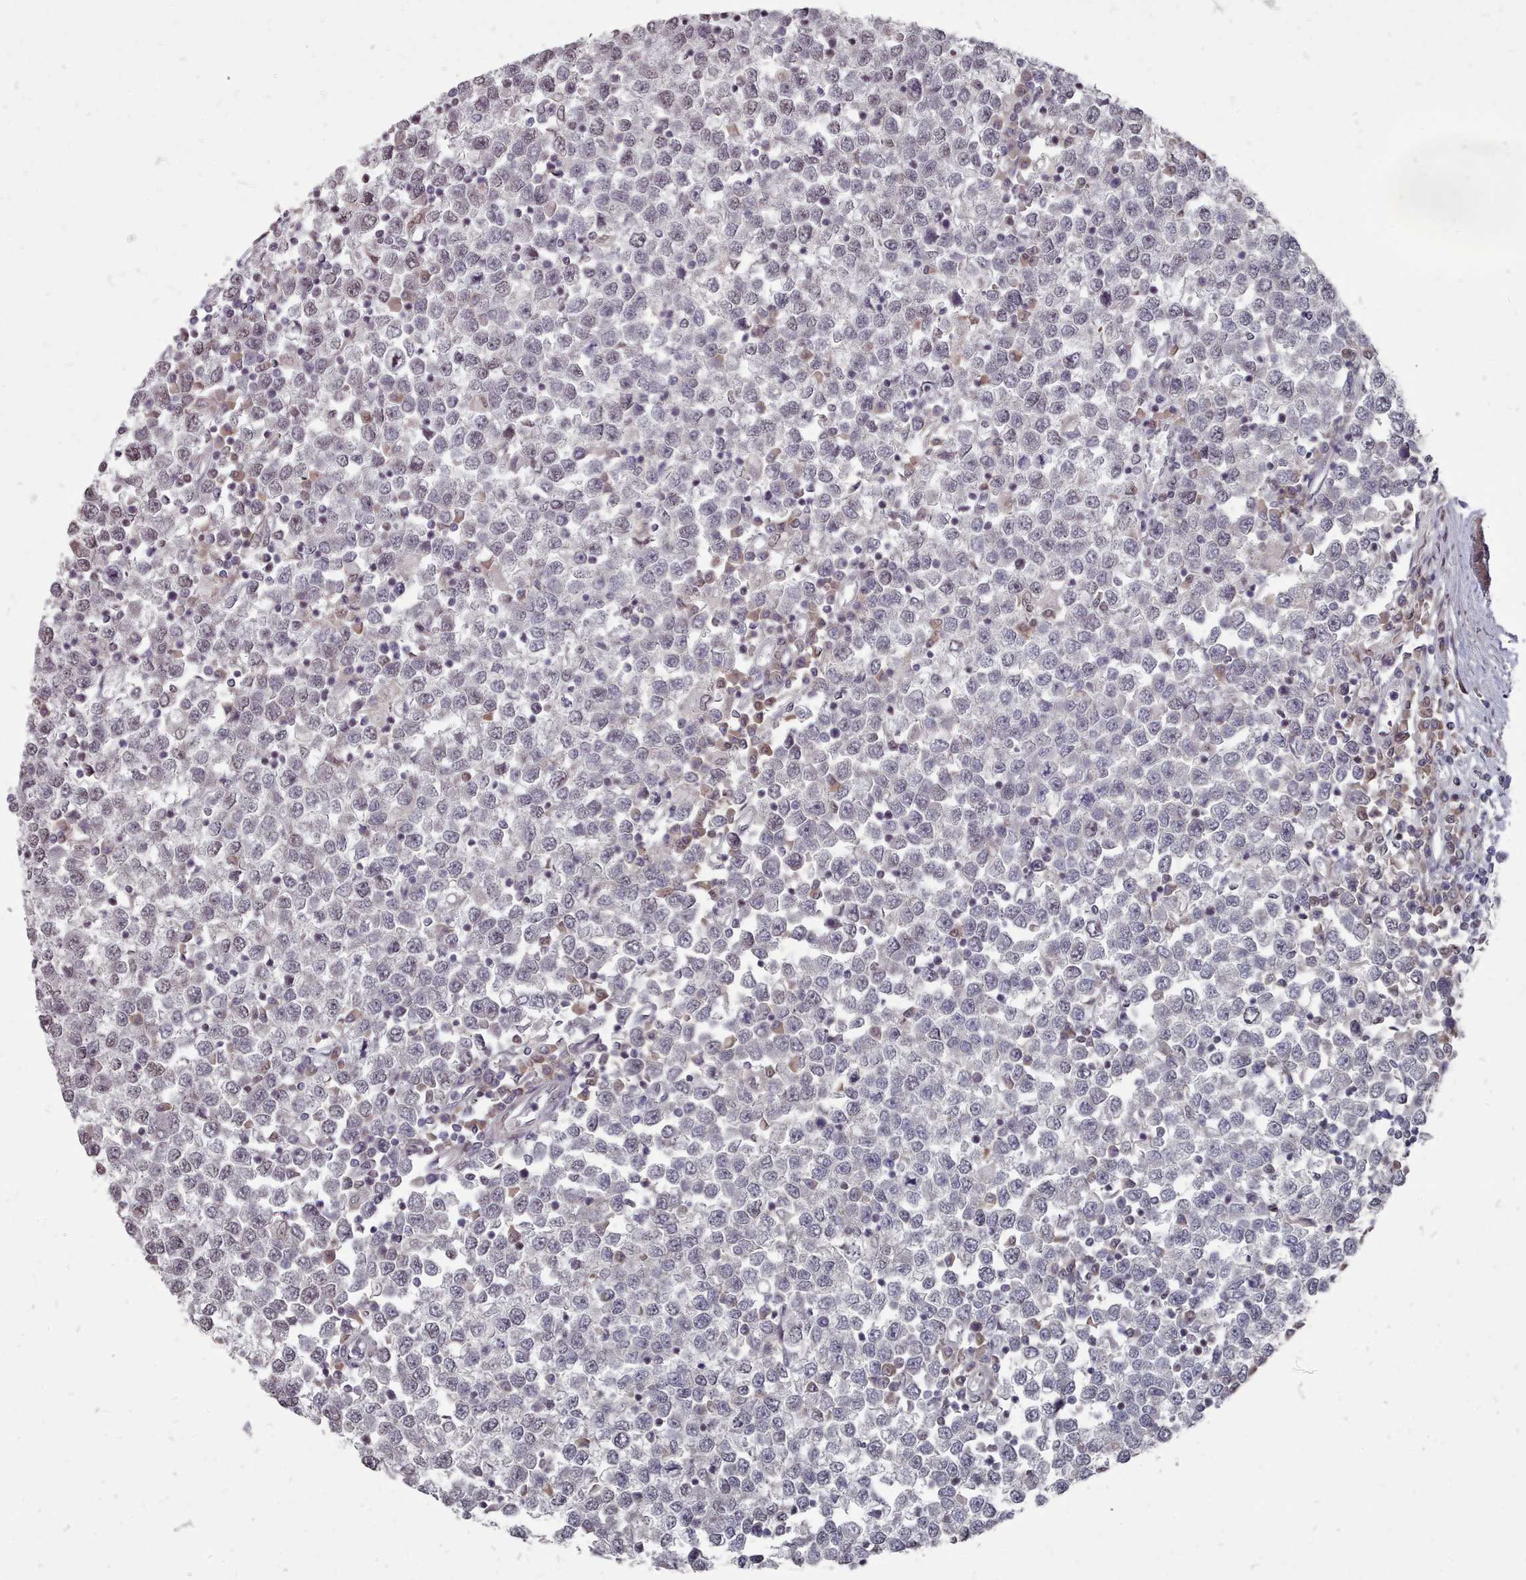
{"staining": {"intensity": "negative", "quantity": "none", "location": "none"}, "tissue": "testis cancer", "cell_type": "Tumor cells", "image_type": "cancer", "snomed": [{"axis": "morphology", "description": "Seminoma, NOS"}, {"axis": "topography", "description": "Testis"}], "caption": "Tumor cells show no significant staining in seminoma (testis).", "gene": "ACKR3", "patient": {"sex": "male", "age": 65}}